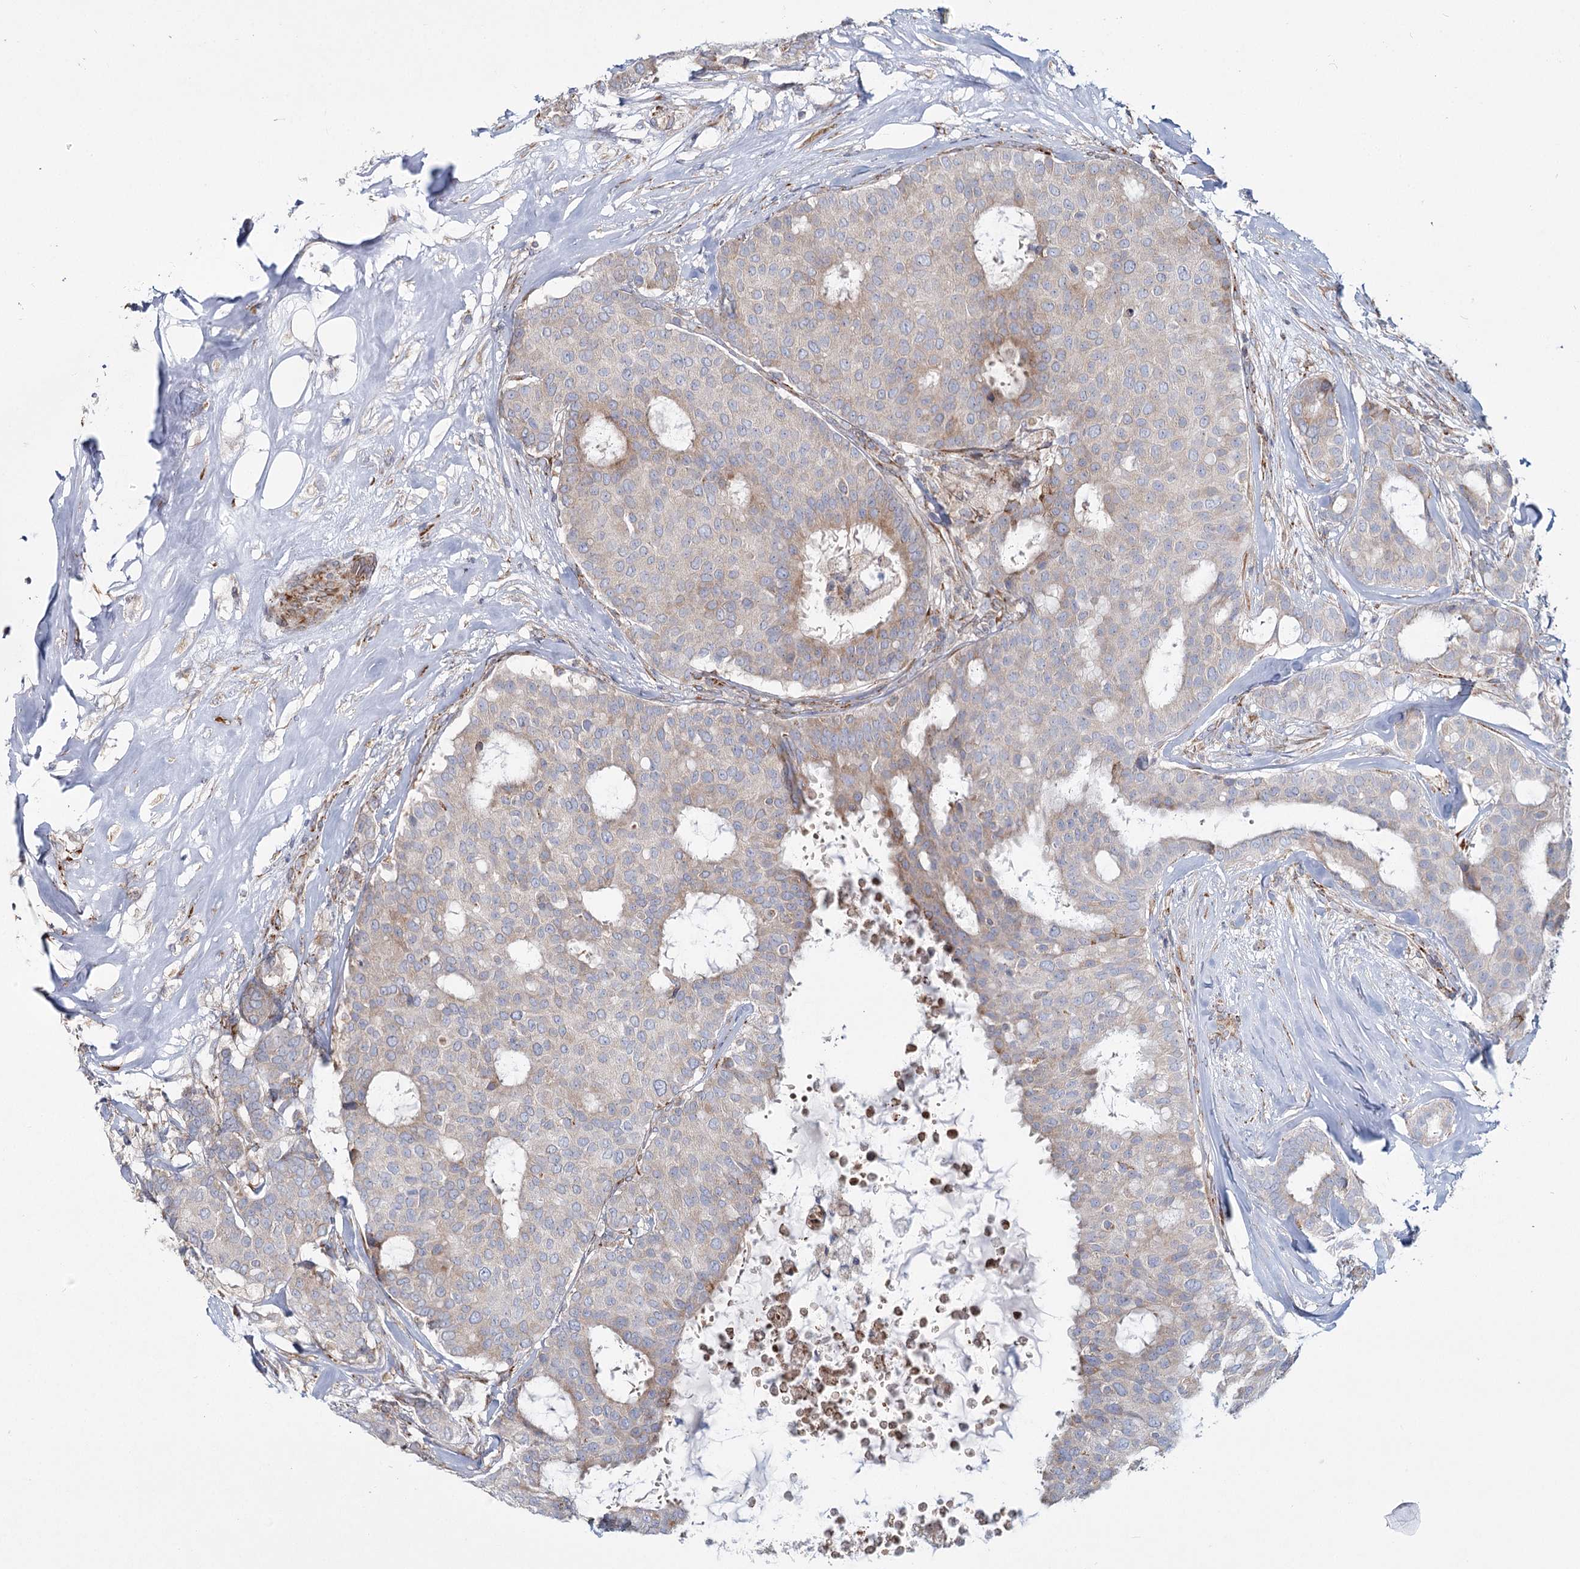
{"staining": {"intensity": "weak", "quantity": "25%-75%", "location": "cytoplasmic/membranous"}, "tissue": "breast cancer", "cell_type": "Tumor cells", "image_type": "cancer", "snomed": [{"axis": "morphology", "description": "Duct carcinoma"}, {"axis": "topography", "description": "Breast"}], "caption": "DAB (3,3'-diaminobenzidine) immunohistochemical staining of human breast cancer (intraductal carcinoma) exhibits weak cytoplasmic/membranous protein positivity in approximately 25%-75% of tumor cells.", "gene": "POGLUT1", "patient": {"sex": "female", "age": 75}}